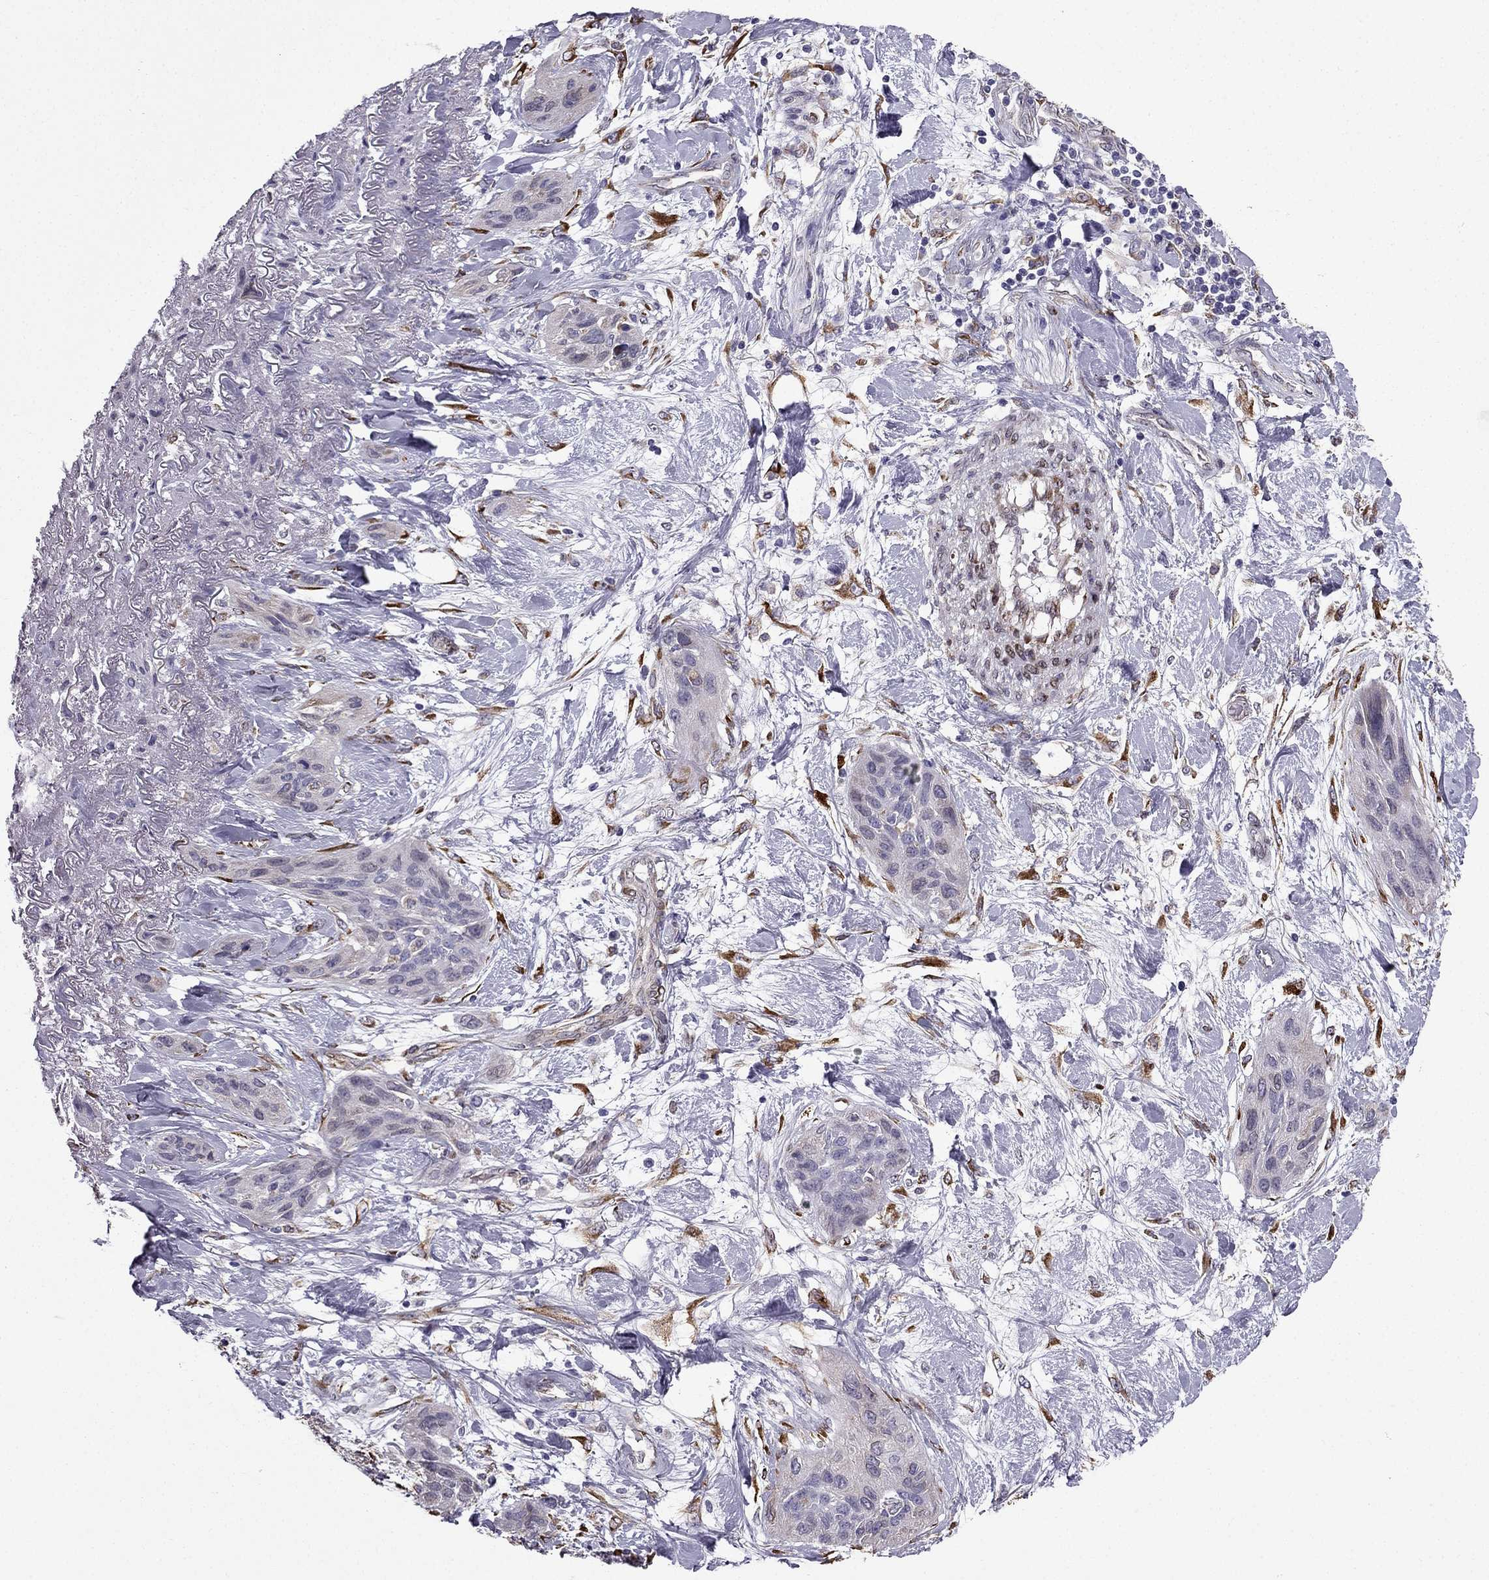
{"staining": {"intensity": "negative", "quantity": "none", "location": "none"}, "tissue": "lung cancer", "cell_type": "Tumor cells", "image_type": "cancer", "snomed": [{"axis": "morphology", "description": "Squamous cell carcinoma, NOS"}, {"axis": "topography", "description": "Lung"}], "caption": "Protein analysis of lung cancer (squamous cell carcinoma) displays no significant staining in tumor cells.", "gene": "IKBIP", "patient": {"sex": "female", "age": 70}}